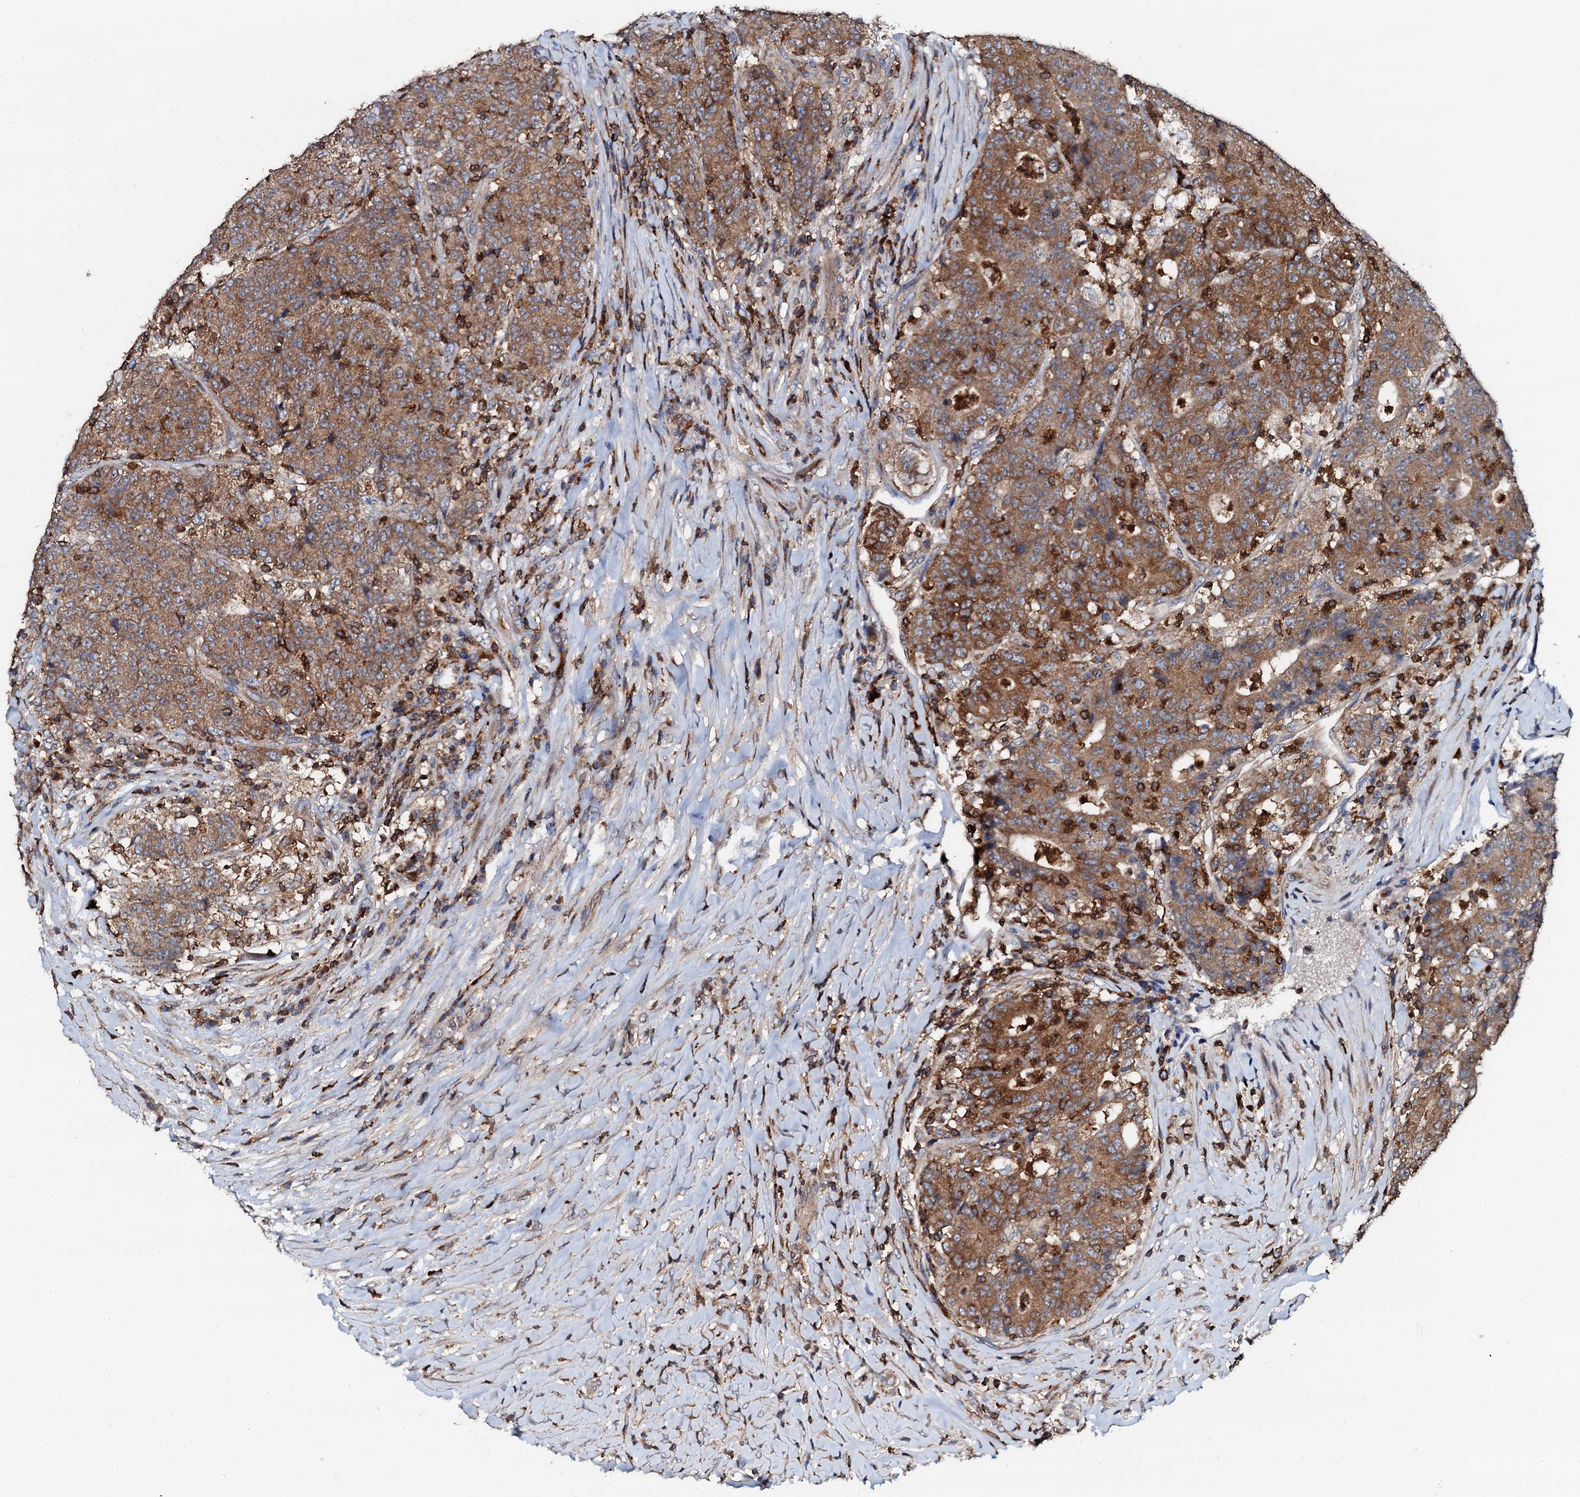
{"staining": {"intensity": "strong", "quantity": ">75%", "location": "cytoplasmic/membranous"}, "tissue": "colorectal cancer", "cell_type": "Tumor cells", "image_type": "cancer", "snomed": [{"axis": "morphology", "description": "Adenocarcinoma, NOS"}, {"axis": "topography", "description": "Colon"}], "caption": "A high amount of strong cytoplasmic/membranous positivity is seen in about >75% of tumor cells in colorectal cancer tissue.", "gene": "GRK2", "patient": {"sex": "female", "age": 75}}